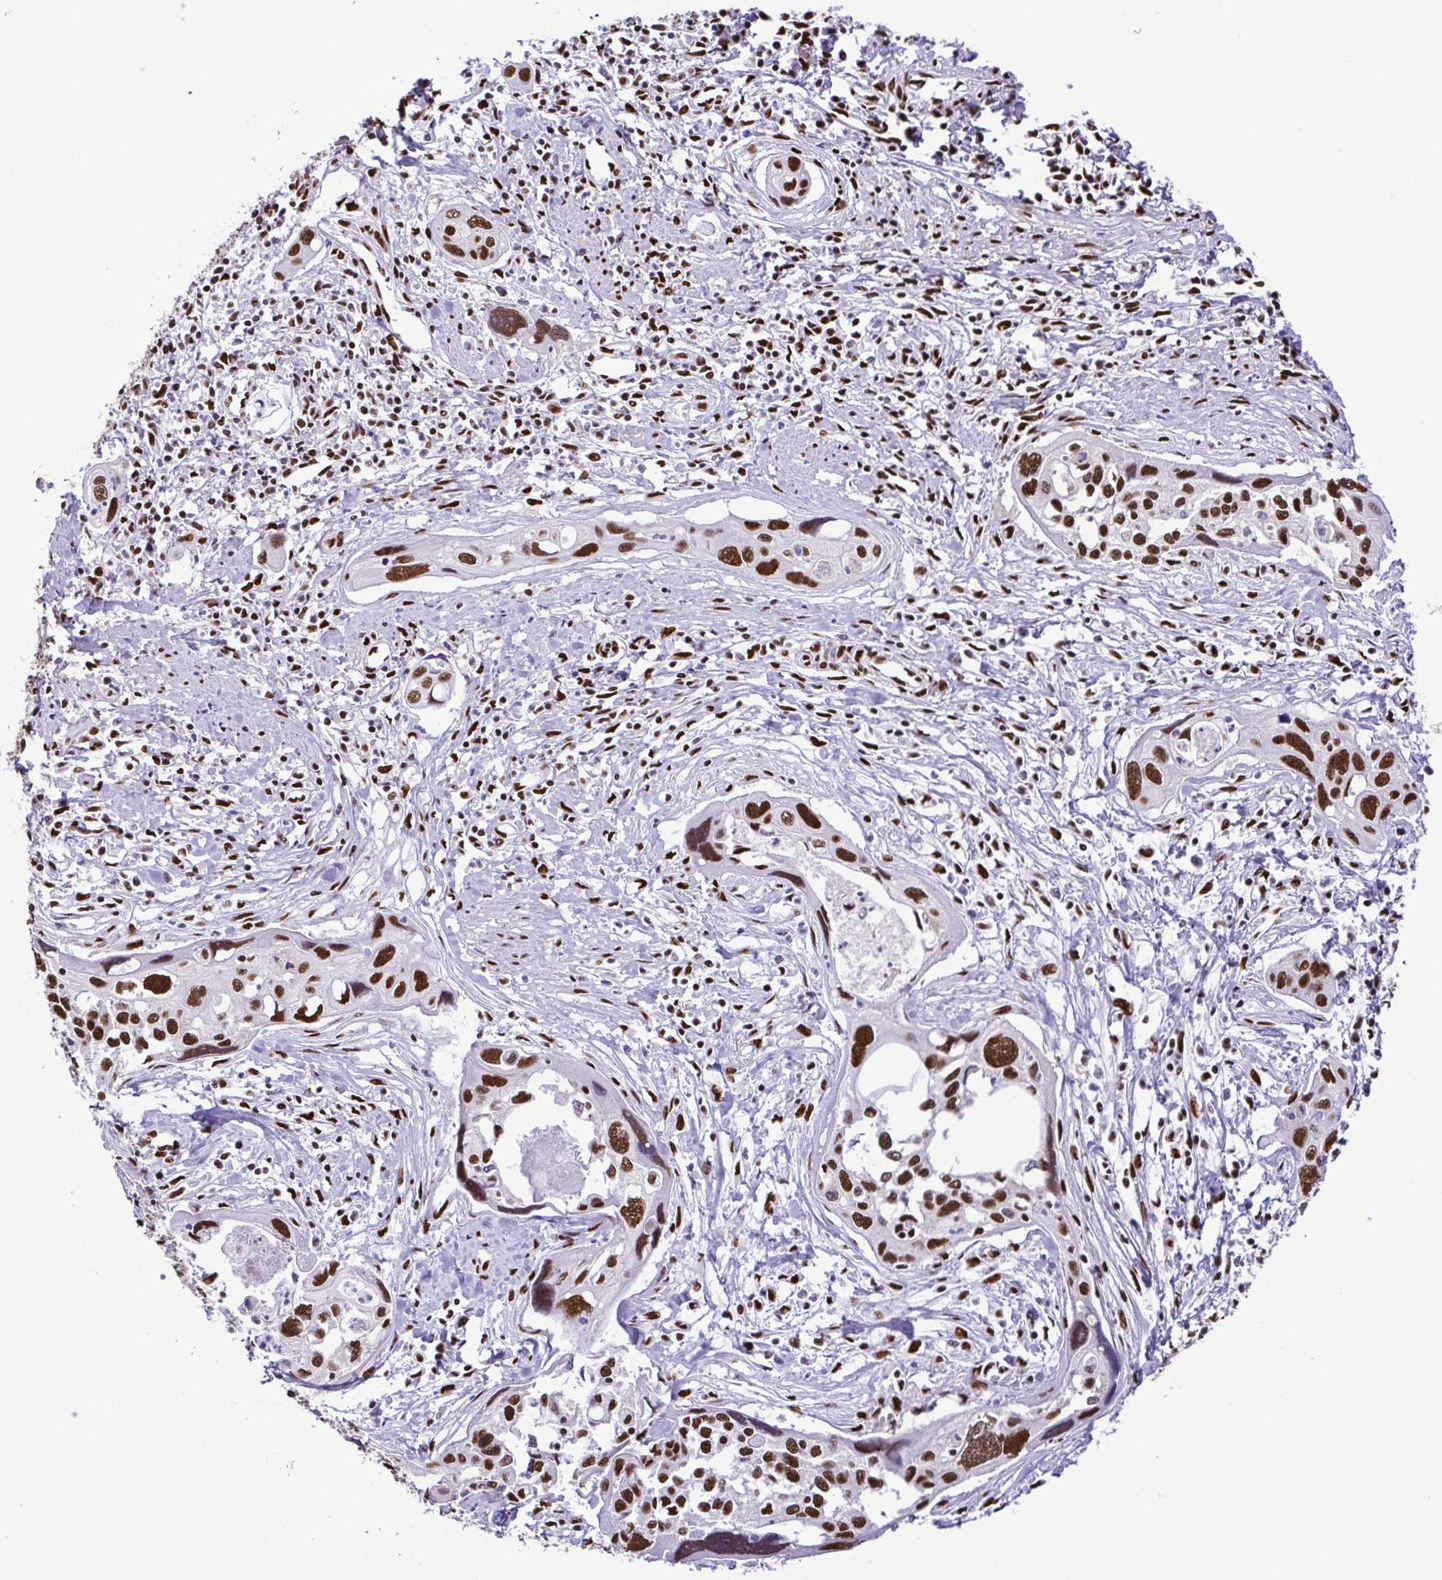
{"staining": {"intensity": "strong", "quantity": ">75%", "location": "nuclear"}, "tissue": "cervical cancer", "cell_type": "Tumor cells", "image_type": "cancer", "snomed": [{"axis": "morphology", "description": "Squamous cell carcinoma, NOS"}, {"axis": "topography", "description": "Cervix"}], "caption": "This is a micrograph of IHC staining of cervical cancer, which shows strong positivity in the nuclear of tumor cells.", "gene": "TRIM28", "patient": {"sex": "female", "age": 31}}